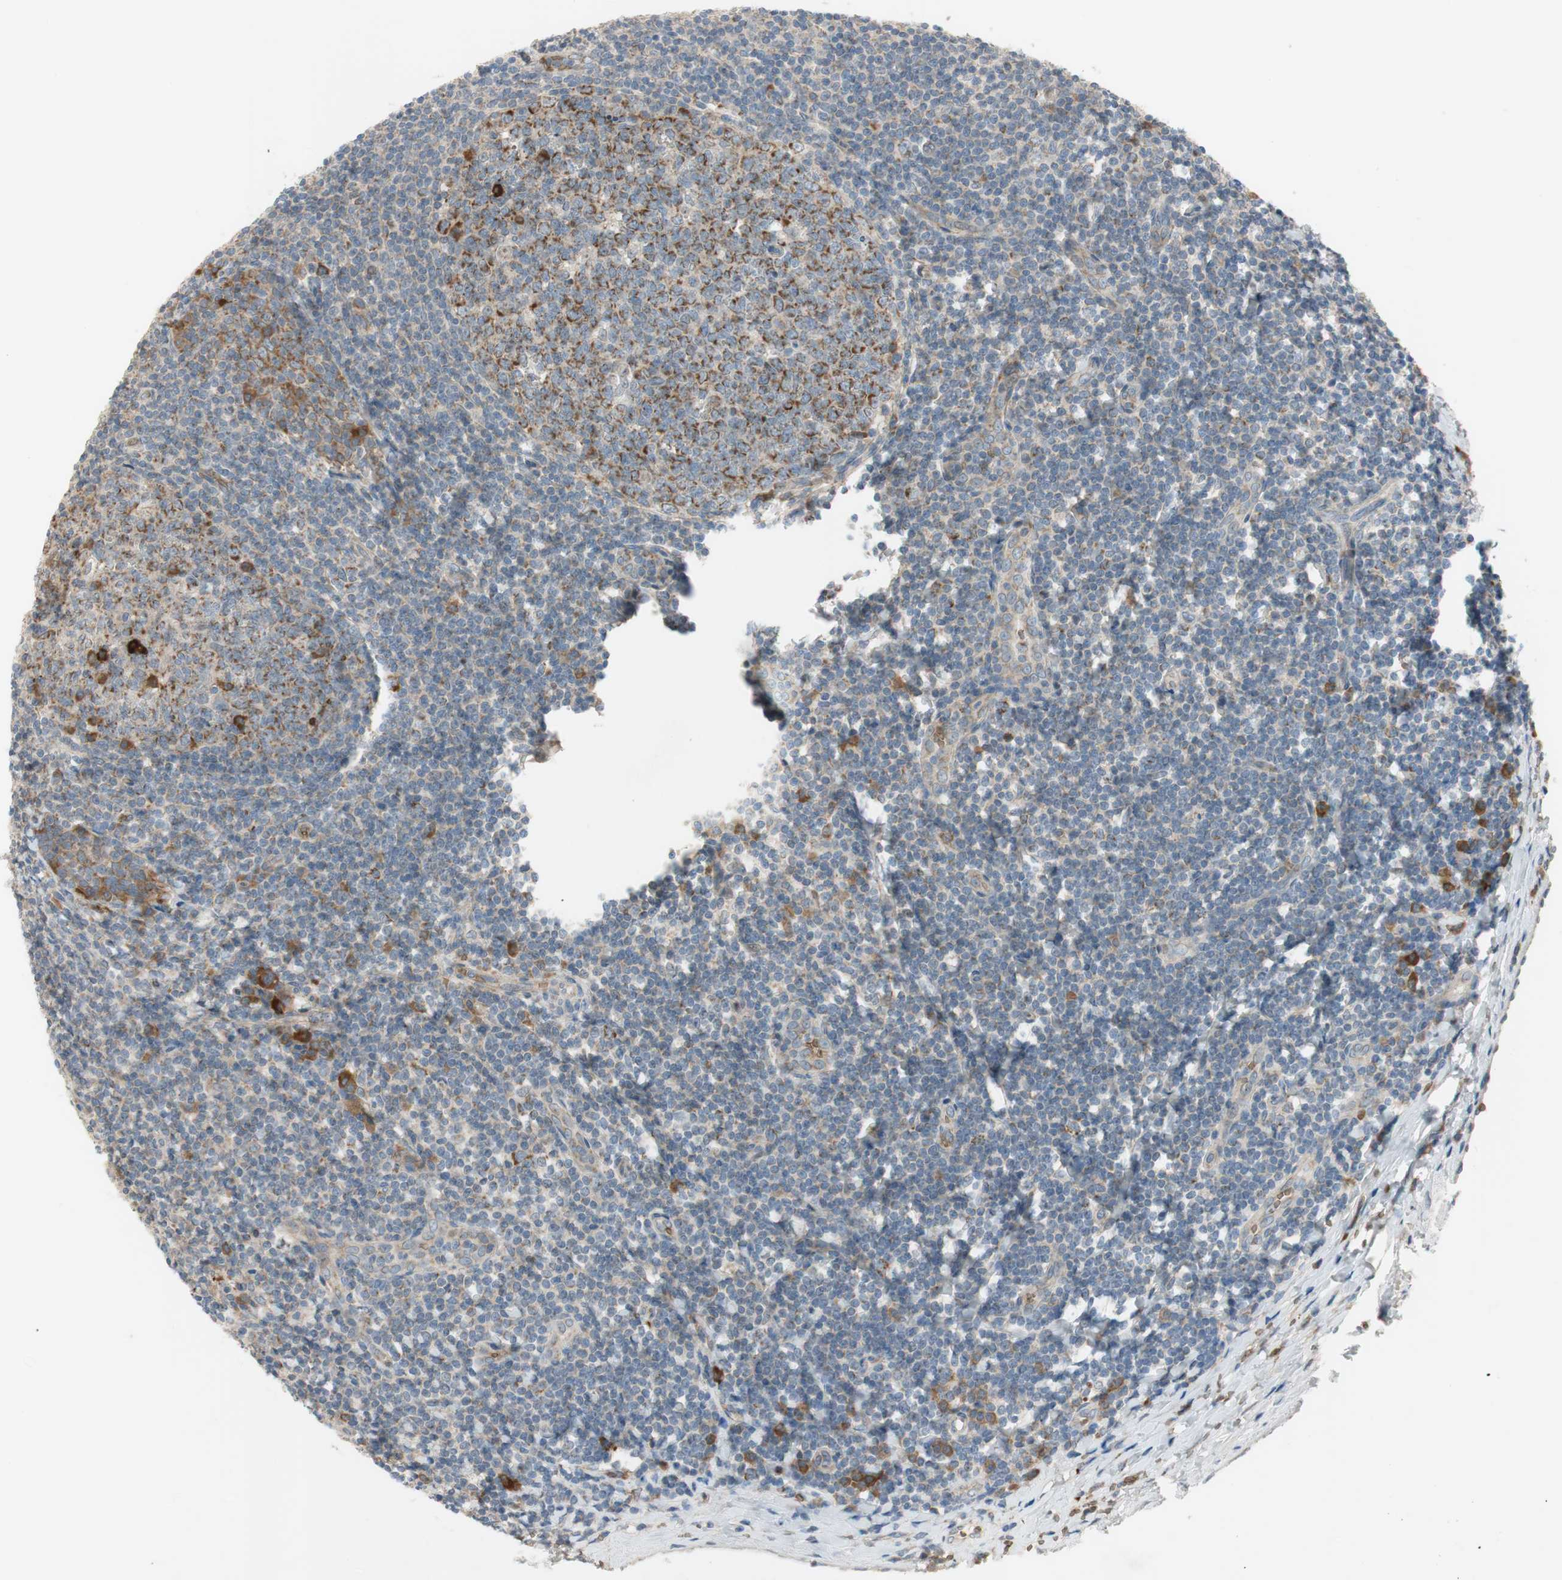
{"staining": {"intensity": "moderate", "quantity": "25%-75%", "location": "cytoplasmic/membranous"}, "tissue": "tonsil", "cell_type": "Germinal center cells", "image_type": "normal", "snomed": [{"axis": "morphology", "description": "Normal tissue, NOS"}, {"axis": "topography", "description": "Tonsil"}], "caption": "A brown stain highlights moderate cytoplasmic/membranous staining of a protein in germinal center cells of benign tonsil. The staining was performed using DAB (3,3'-diaminobenzidine), with brown indicating positive protein expression. Nuclei are stained blue with hematoxylin.", "gene": "GYPC", "patient": {"sex": "male", "age": 31}}